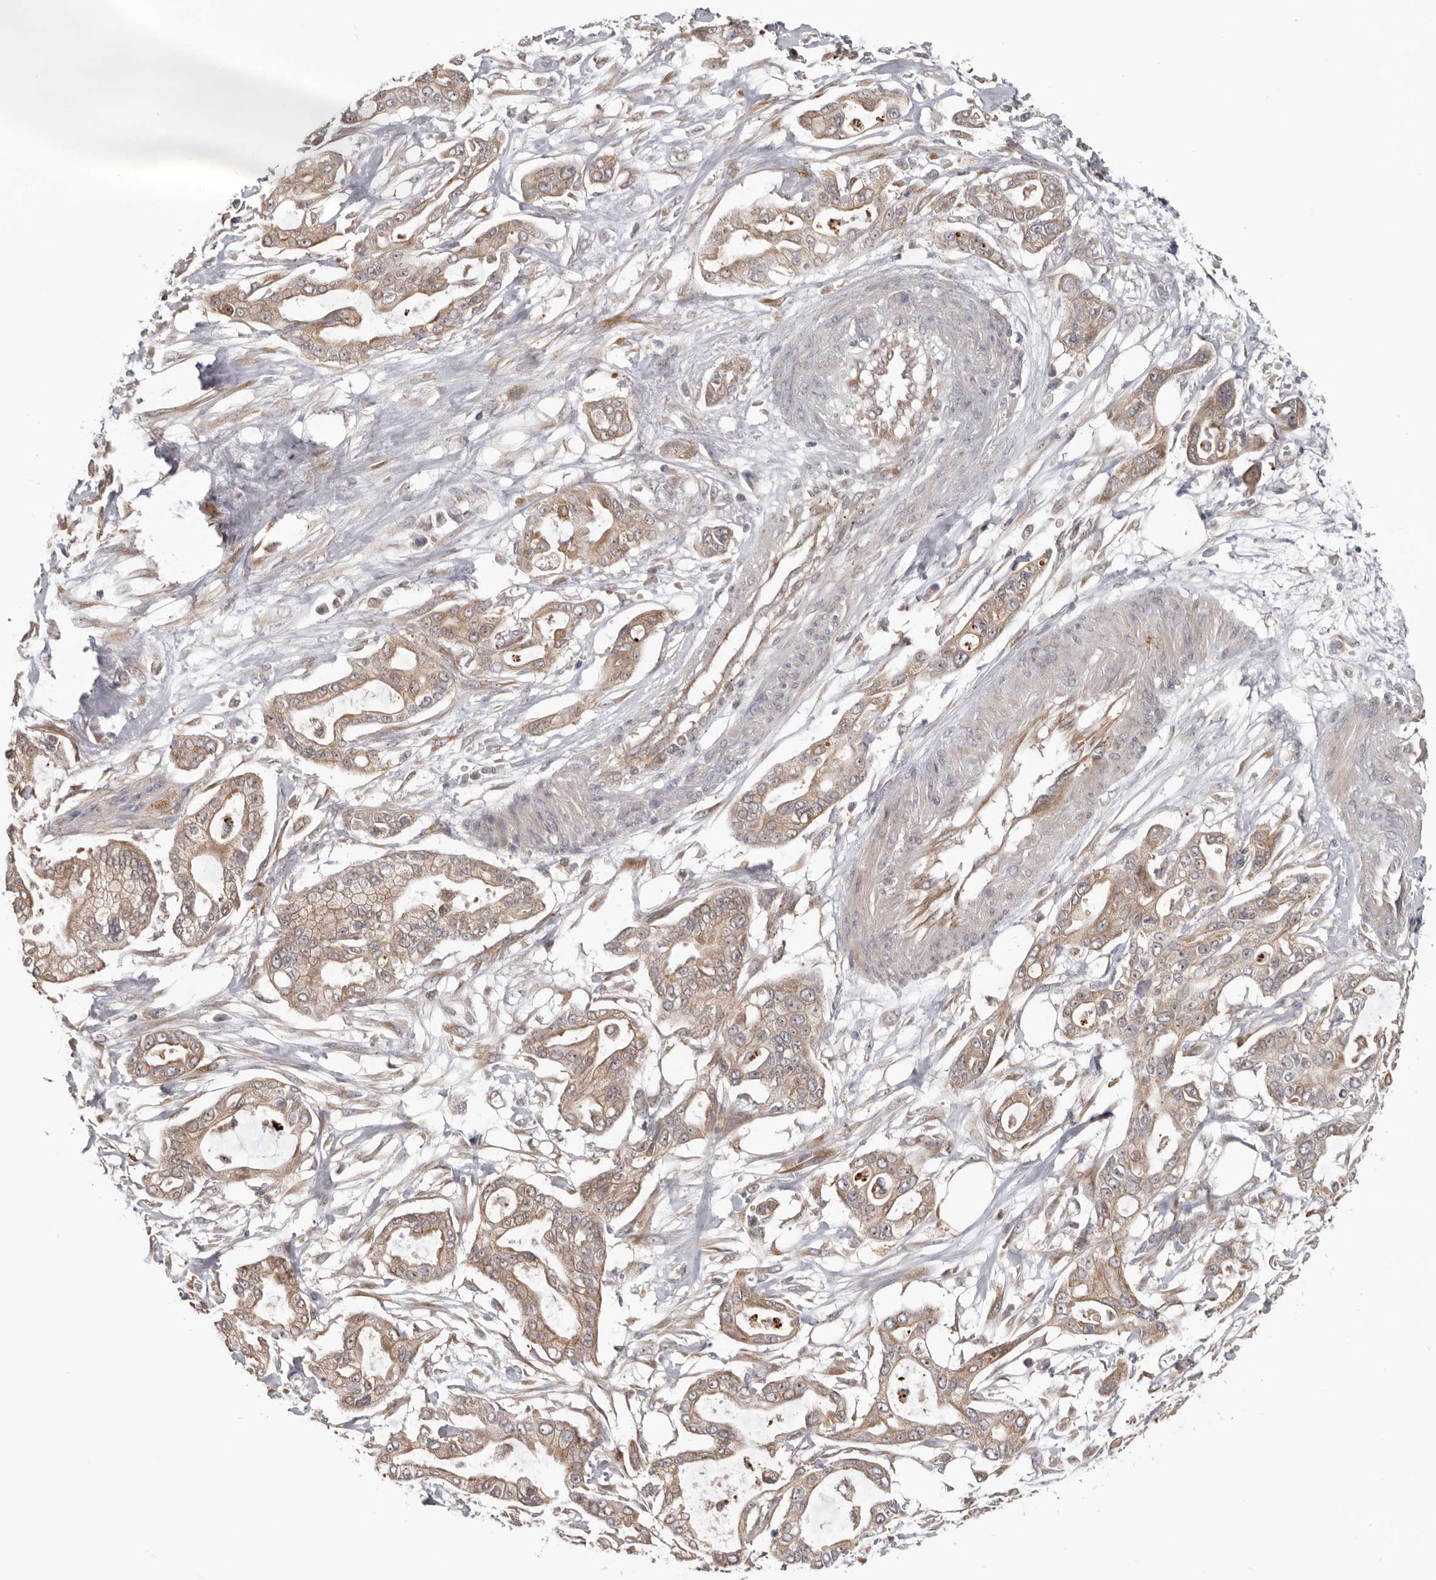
{"staining": {"intensity": "moderate", "quantity": ">75%", "location": "cytoplasmic/membranous"}, "tissue": "pancreatic cancer", "cell_type": "Tumor cells", "image_type": "cancer", "snomed": [{"axis": "morphology", "description": "Adenocarcinoma, NOS"}, {"axis": "topography", "description": "Pancreas"}], "caption": "Protein expression analysis of human adenocarcinoma (pancreatic) reveals moderate cytoplasmic/membranous positivity in approximately >75% of tumor cells. (IHC, brightfield microscopy, high magnification).", "gene": "HINT3", "patient": {"sex": "male", "age": 68}}